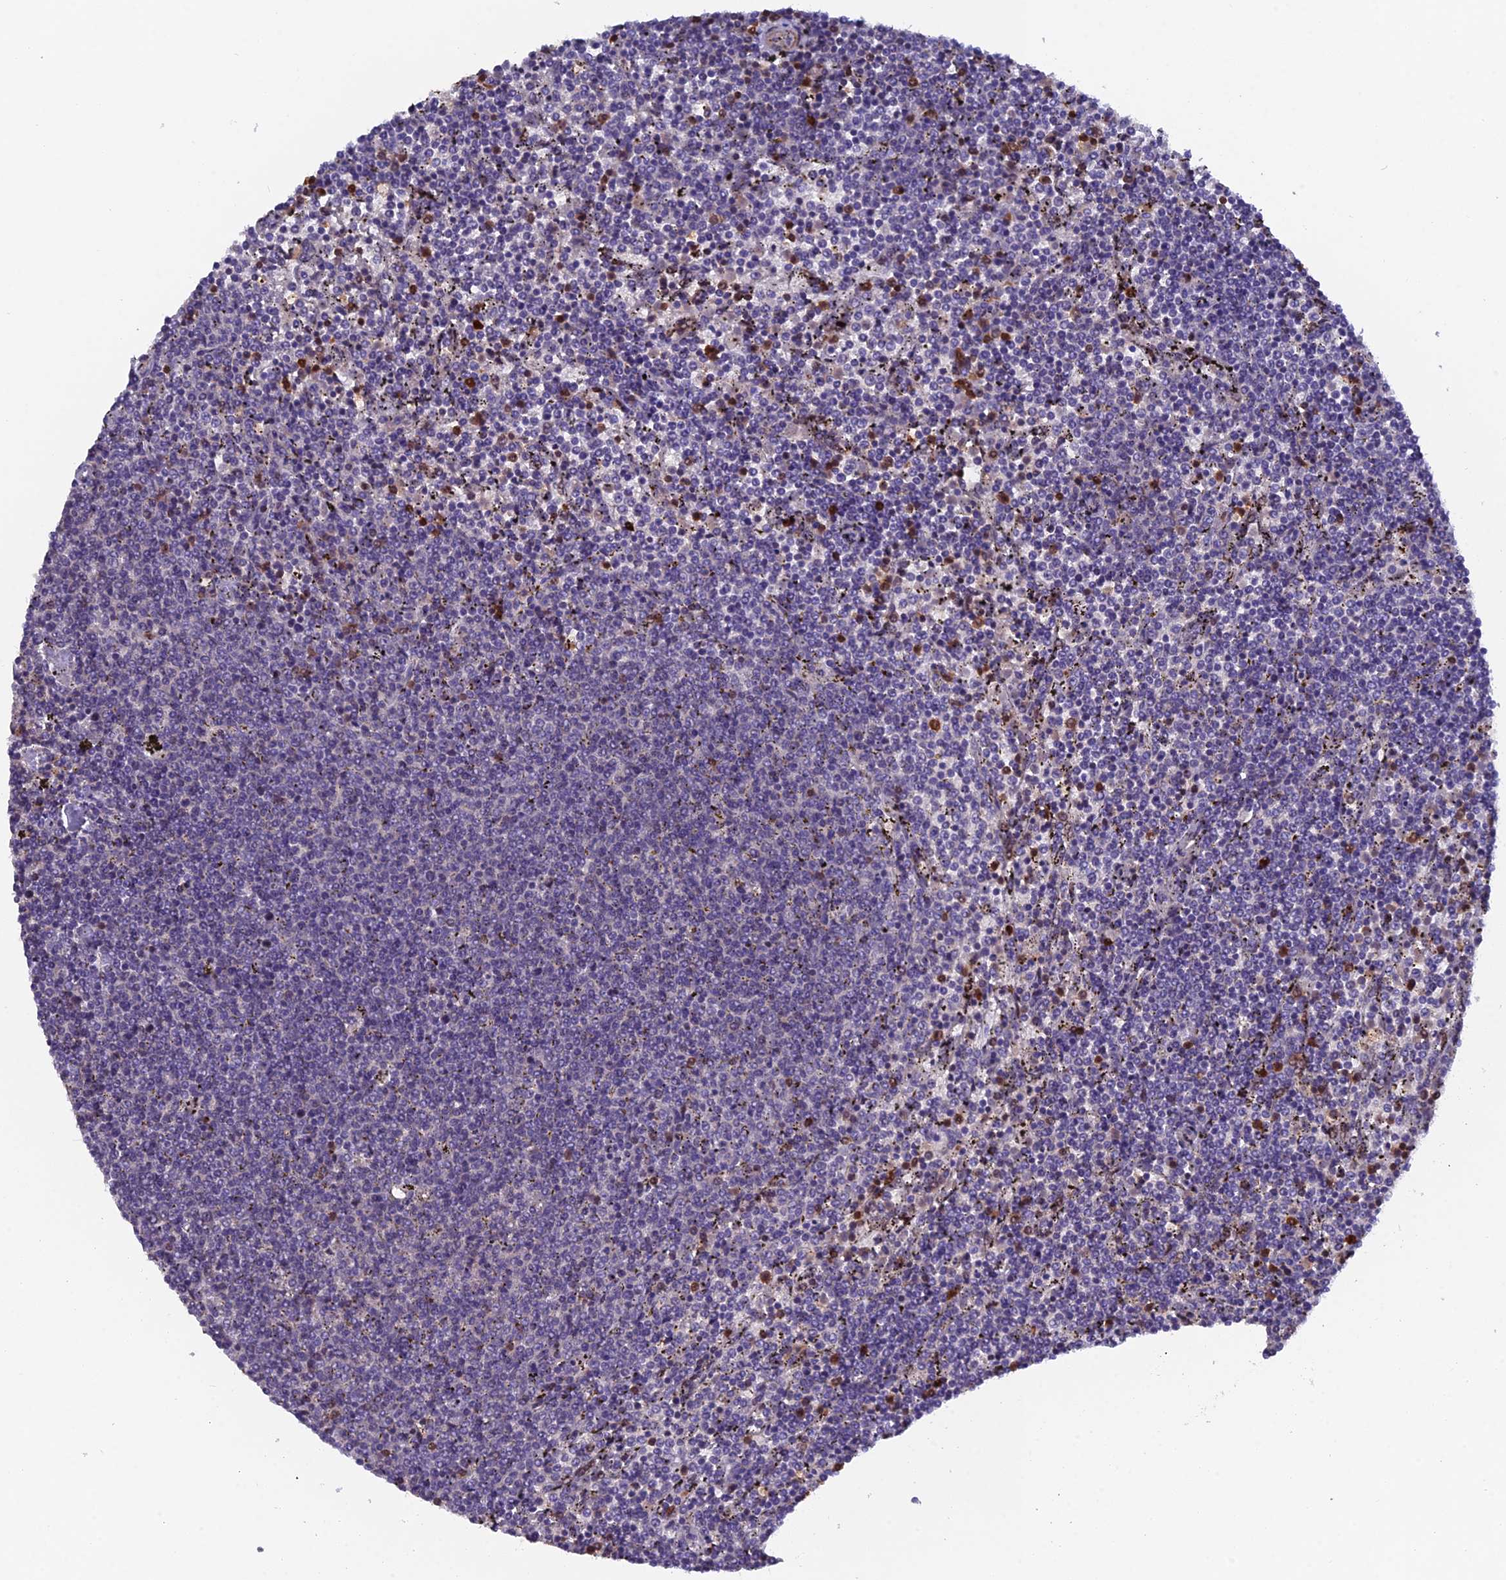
{"staining": {"intensity": "negative", "quantity": "none", "location": "none"}, "tissue": "lymphoma", "cell_type": "Tumor cells", "image_type": "cancer", "snomed": [{"axis": "morphology", "description": "Malignant lymphoma, non-Hodgkin's type, Low grade"}, {"axis": "topography", "description": "Spleen"}], "caption": "This is an immunohistochemistry (IHC) histopathology image of human lymphoma. There is no staining in tumor cells.", "gene": "GALK2", "patient": {"sex": "female", "age": 50}}